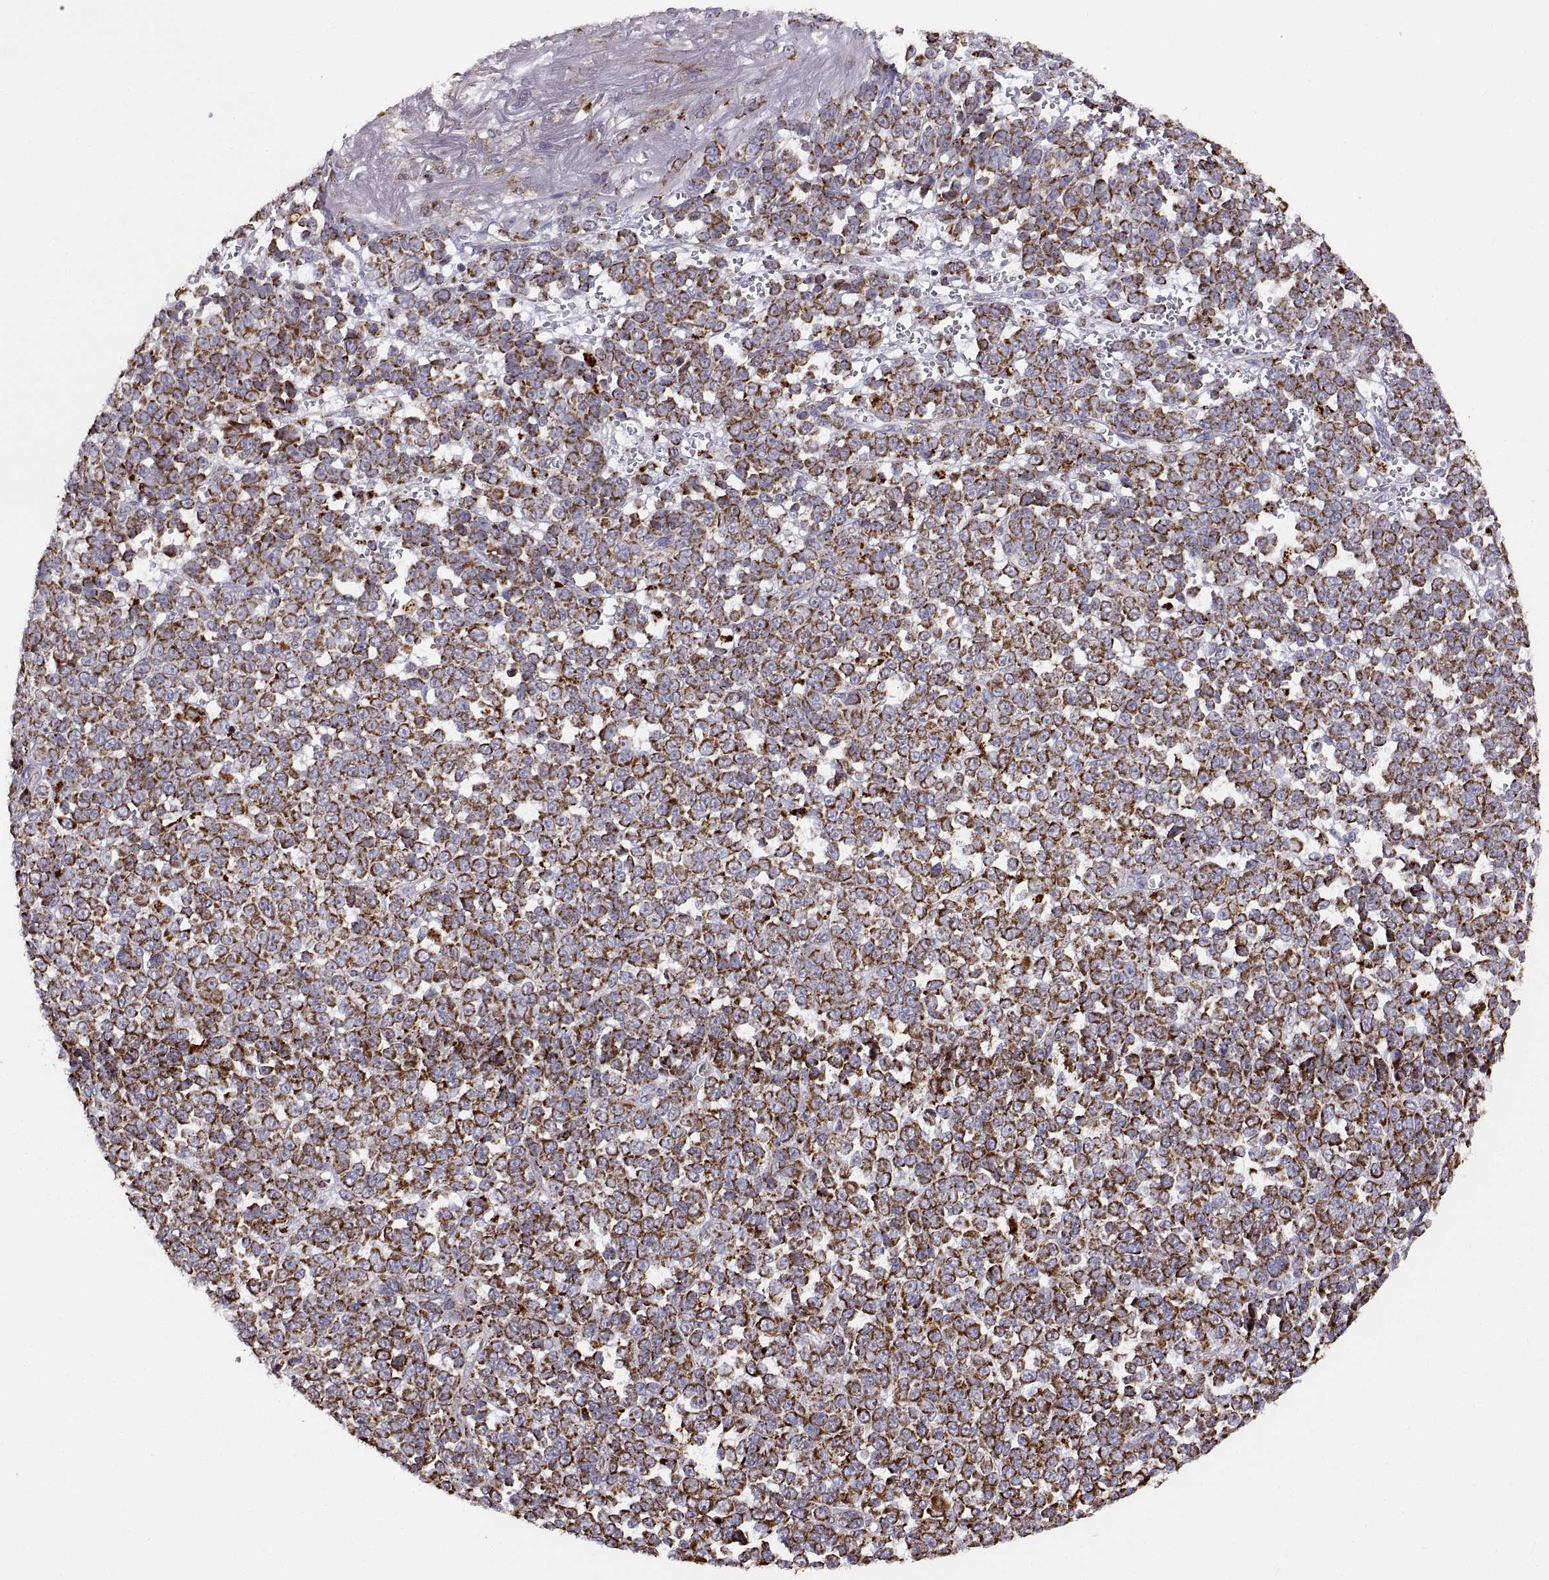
{"staining": {"intensity": "strong", "quantity": ">75%", "location": "cytoplasmic/membranous"}, "tissue": "melanoma", "cell_type": "Tumor cells", "image_type": "cancer", "snomed": [{"axis": "morphology", "description": "Malignant melanoma, NOS"}, {"axis": "topography", "description": "Skin"}], "caption": "A high amount of strong cytoplasmic/membranous staining is present in about >75% of tumor cells in melanoma tissue.", "gene": "ARSD", "patient": {"sex": "female", "age": 95}}